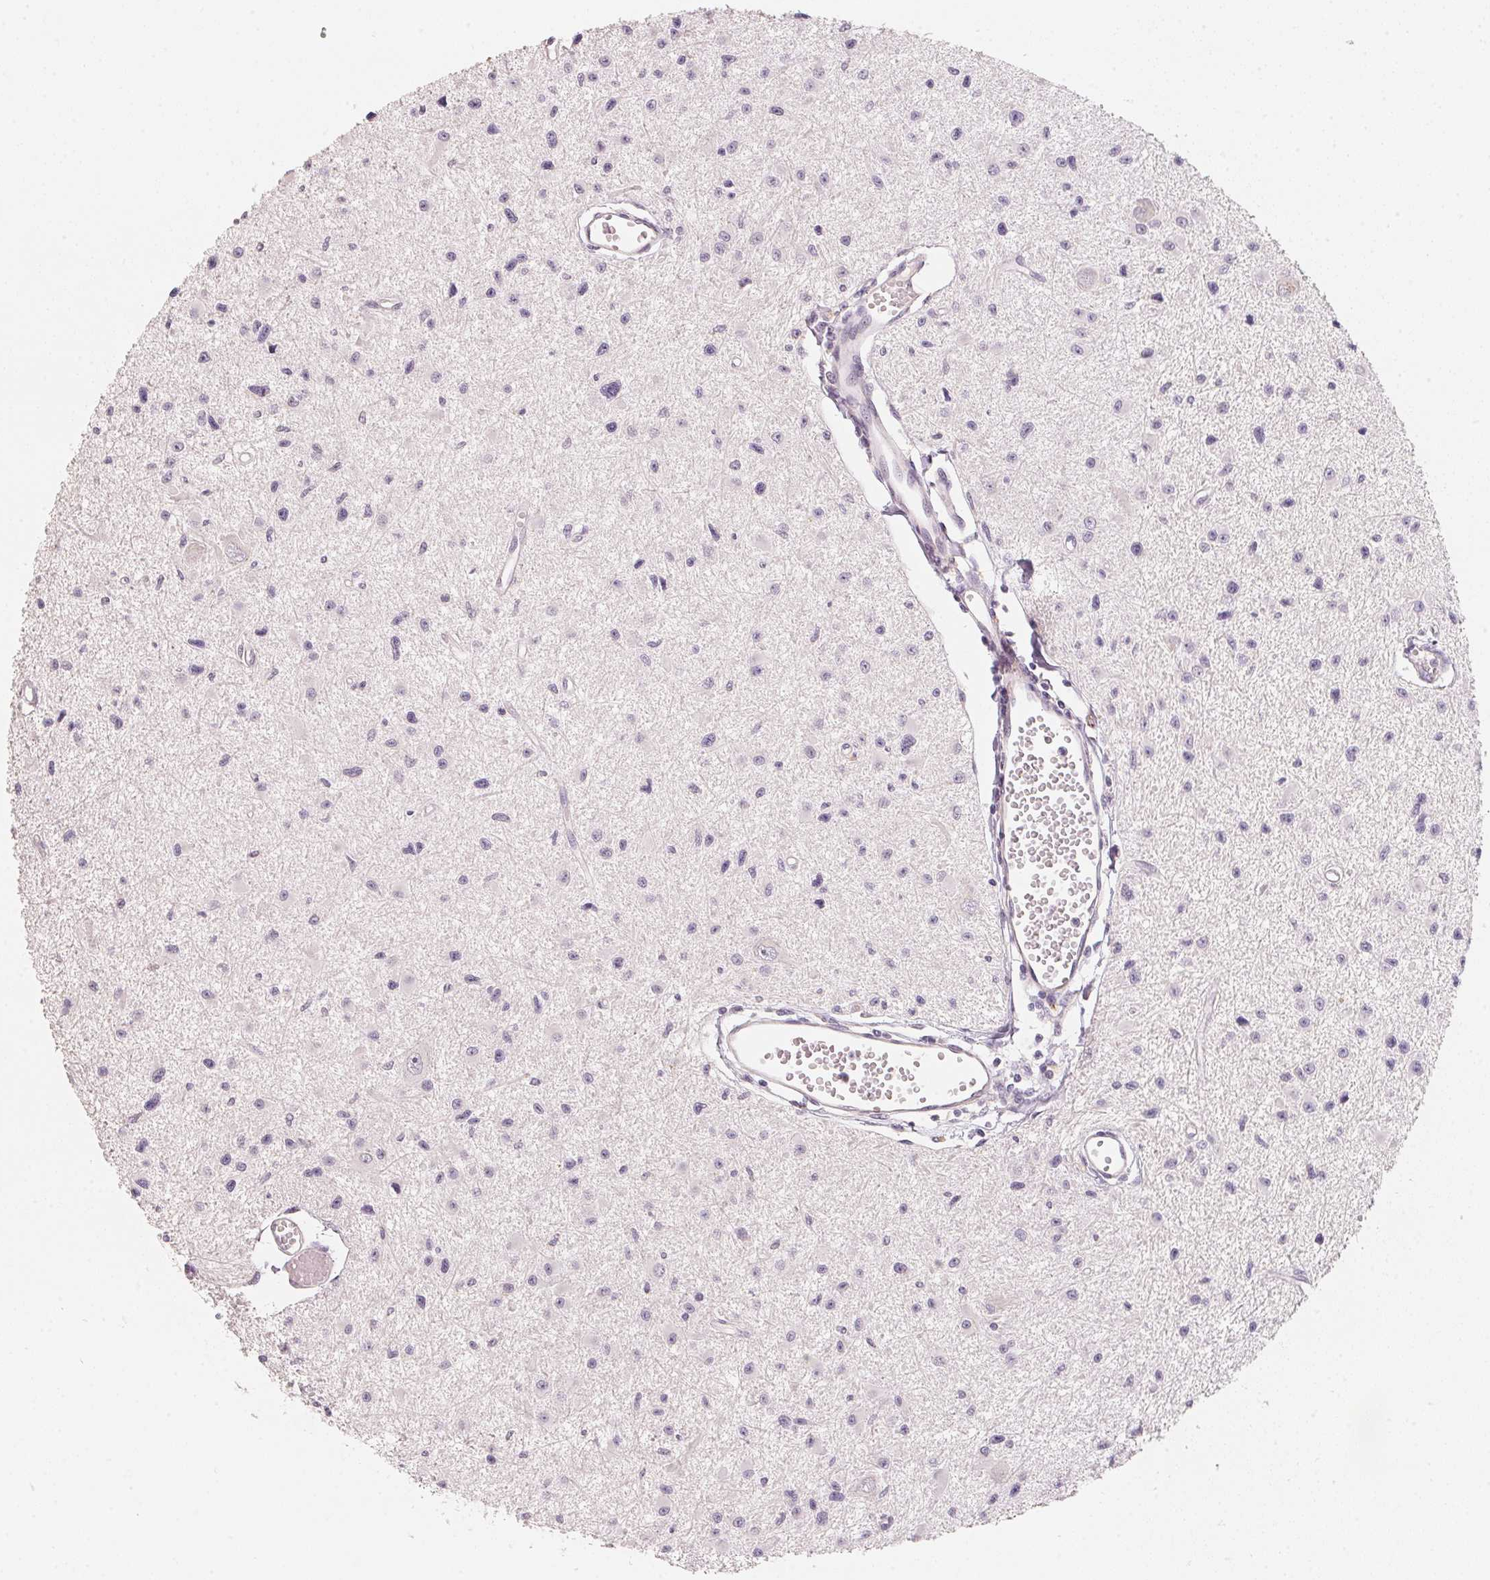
{"staining": {"intensity": "negative", "quantity": "none", "location": "none"}, "tissue": "glioma", "cell_type": "Tumor cells", "image_type": "cancer", "snomed": [{"axis": "morphology", "description": "Glioma, malignant, High grade"}, {"axis": "topography", "description": "Brain"}], "caption": "Tumor cells show no significant protein staining in malignant high-grade glioma.", "gene": "TREH", "patient": {"sex": "male", "age": 54}}